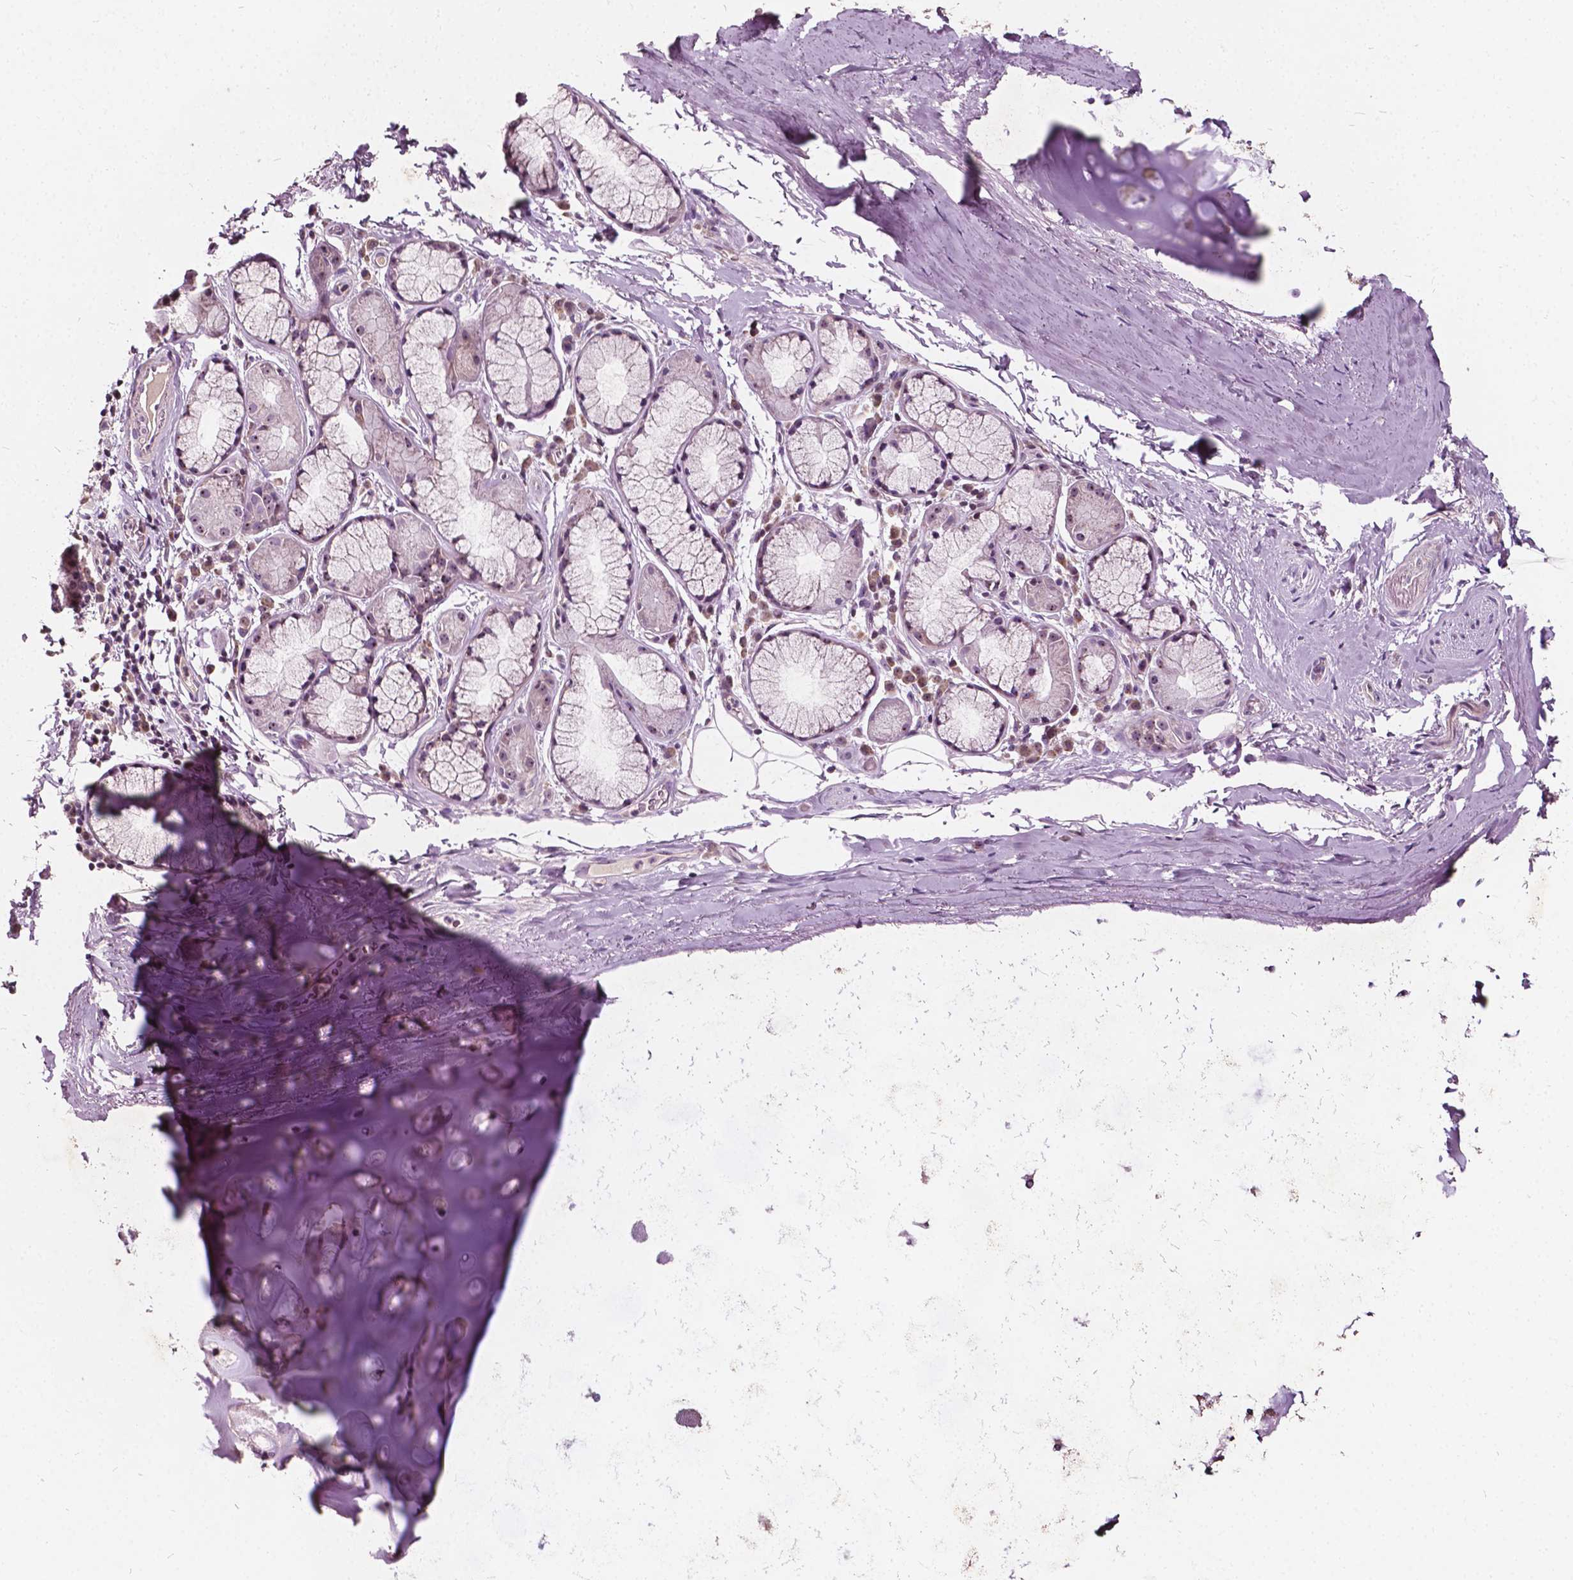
{"staining": {"intensity": "negative", "quantity": "none", "location": "none"}, "tissue": "soft tissue", "cell_type": "Chondrocytes", "image_type": "normal", "snomed": [{"axis": "morphology", "description": "Normal tissue, NOS"}, {"axis": "topography", "description": "Bronchus"}, {"axis": "topography", "description": "Lung"}], "caption": "High power microscopy micrograph of an immunohistochemistry image of unremarkable soft tissue, revealing no significant expression in chondrocytes.", "gene": "ODF3L2", "patient": {"sex": "female", "age": 57}}